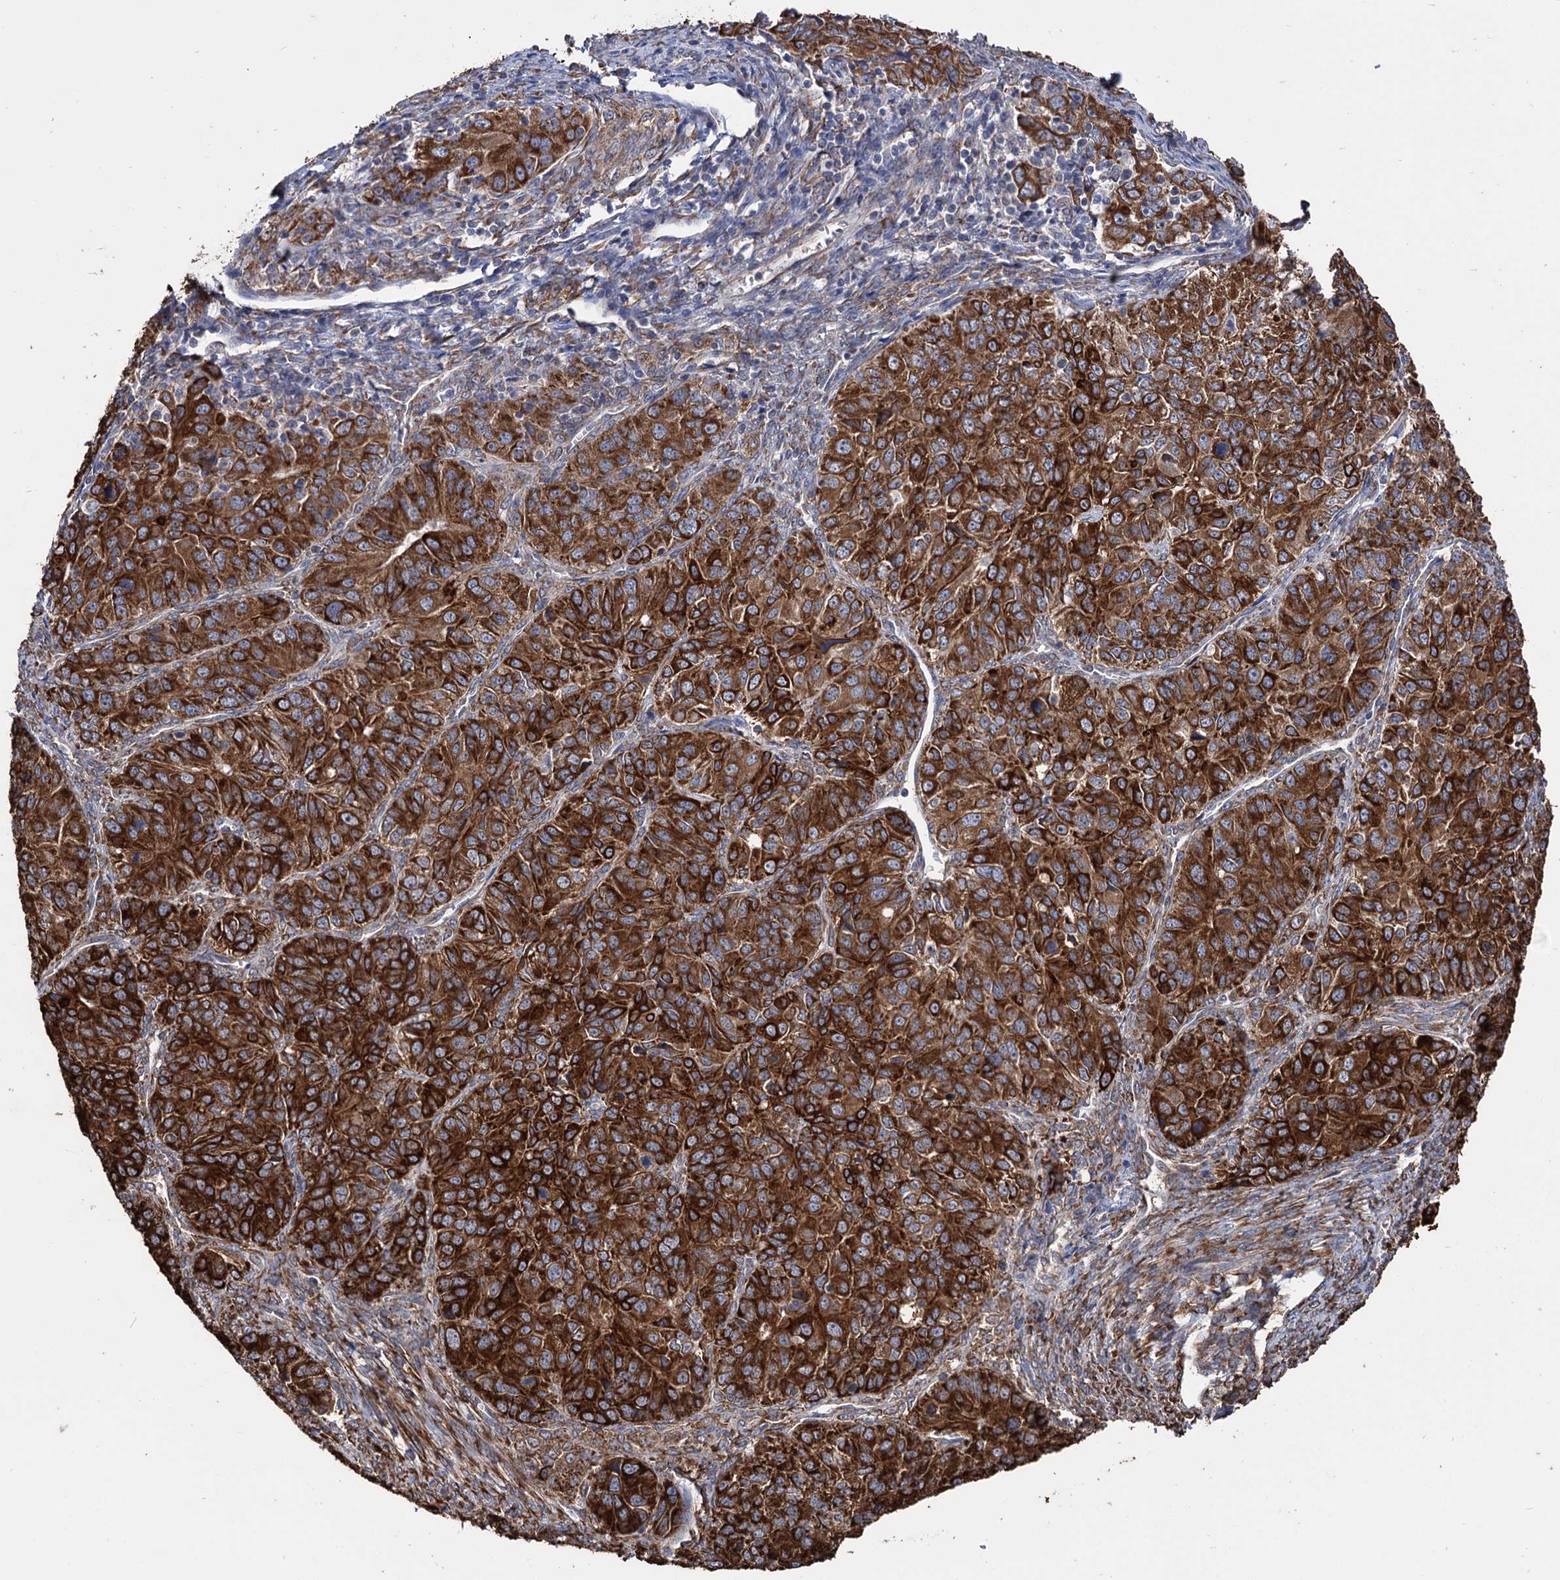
{"staining": {"intensity": "strong", "quantity": ">75%", "location": "cytoplasmic/membranous"}, "tissue": "ovarian cancer", "cell_type": "Tumor cells", "image_type": "cancer", "snomed": [{"axis": "morphology", "description": "Carcinoma, endometroid"}, {"axis": "topography", "description": "Ovary"}], "caption": "The micrograph reveals staining of ovarian cancer (endometroid carcinoma), revealing strong cytoplasmic/membranous protein expression (brown color) within tumor cells.", "gene": "CDAN1", "patient": {"sex": "female", "age": 51}}